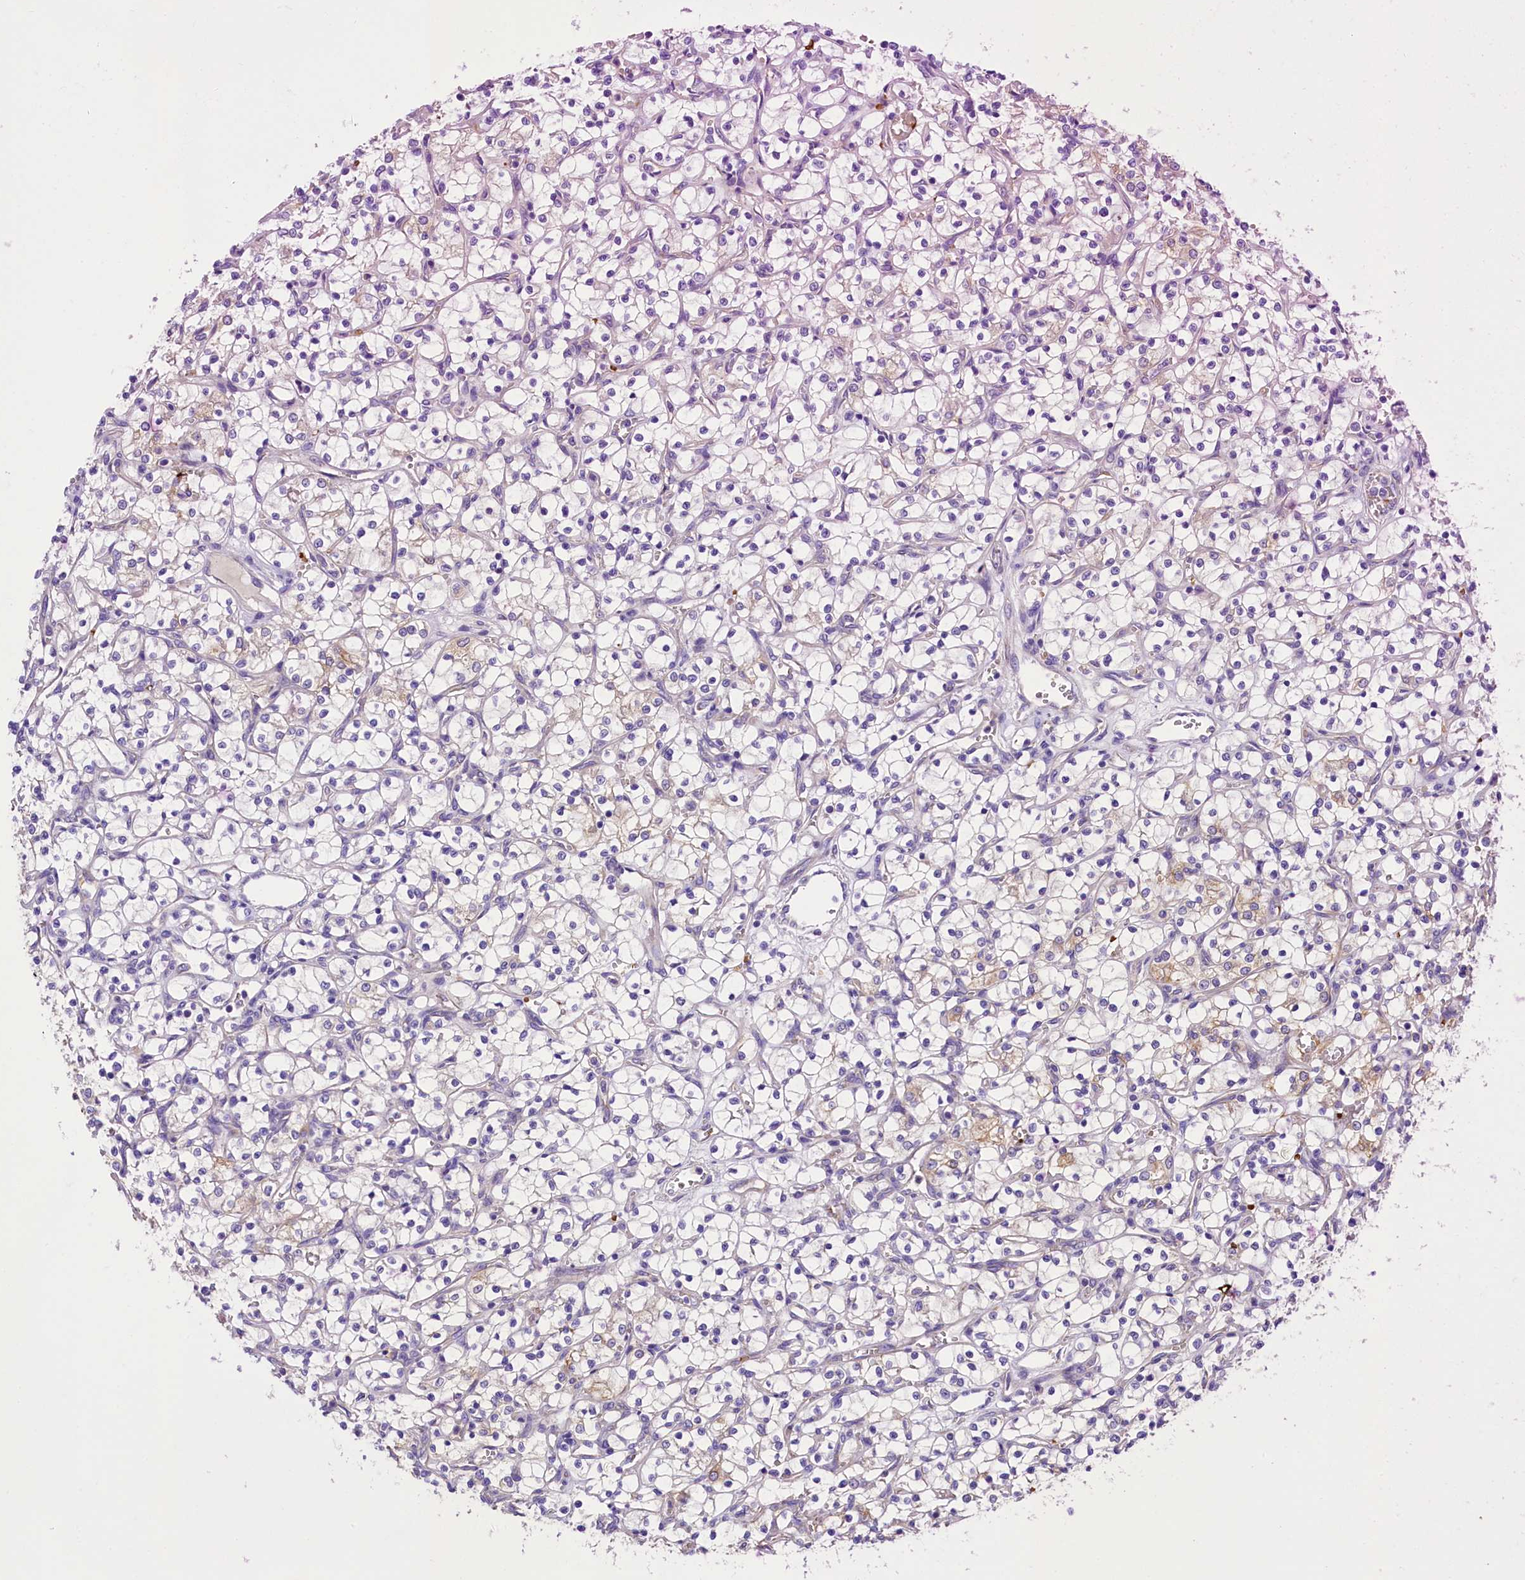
{"staining": {"intensity": "negative", "quantity": "none", "location": "none"}, "tissue": "renal cancer", "cell_type": "Tumor cells", "image_type": "cancer", "snomed": [{"axis": "morphology", "description": "Adenocarcinoma, NOS"}, {"axis": "topography", "description": "Kidney"}], "caption": "Tumor cells are negative for brown protein staining in renal cancer.", "gene": "LARP4", "patient": {"sex": "female", "age": 69}}